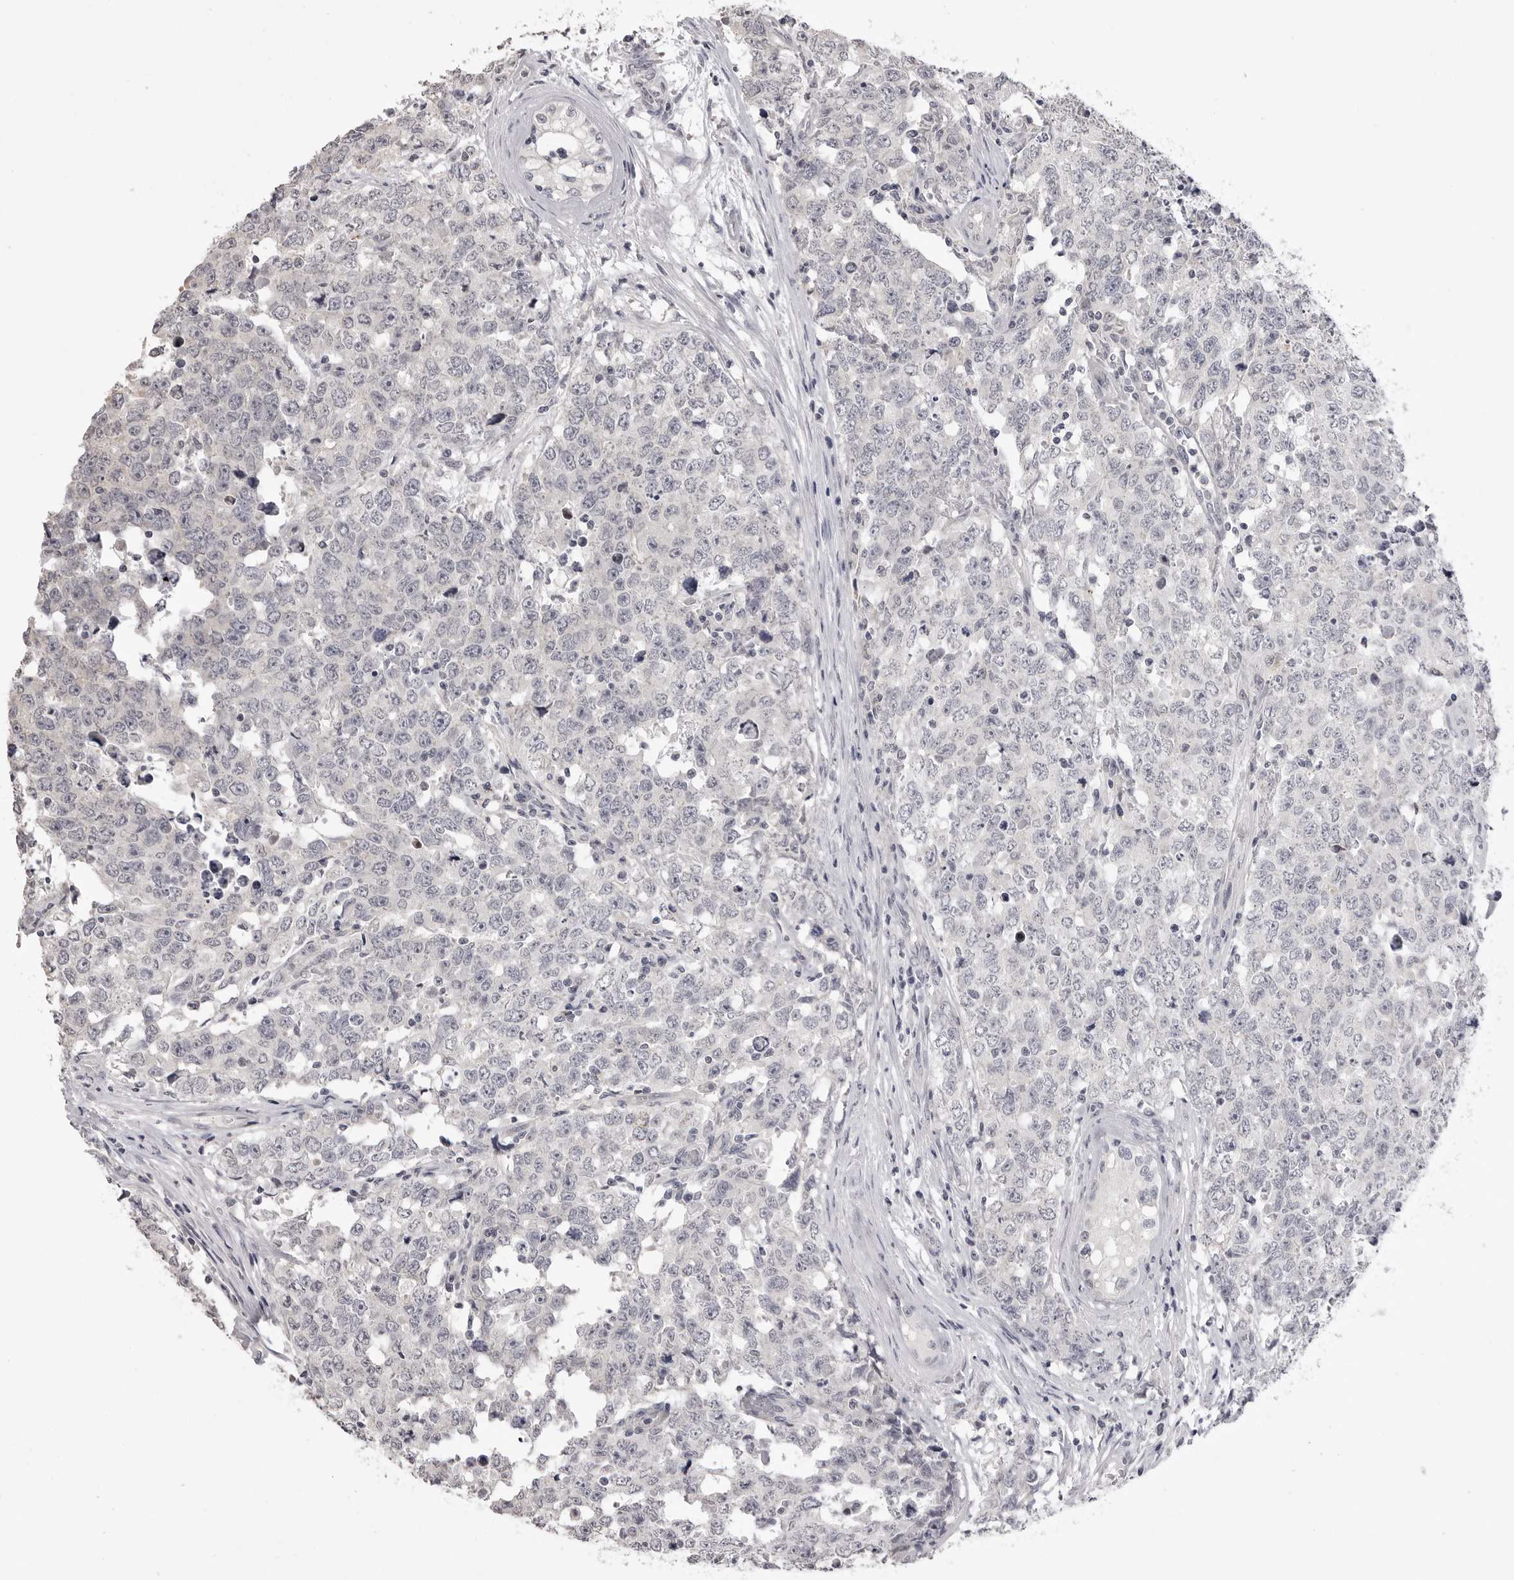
{"staining": {"intensity": "negative", "quantity": "none", "location": "none"}, "tissue": "testis cancer", "cell_type": "Tumor cells", "image_type": "cancer", "snomed": [{"axis": "morphology", "description": "Carcinoma, Embryonal, NOS"}, {"axis": "topography", "description": "Testis"}], "caption": "This is a photomicrograph of immunohistochemistry (IHC) staining of testis embryonal carcinoma, which shows no staining in tumor cells. The staining was performed using DAB (3,3'-diaminobenzidine) to visualize the protein expression in brown, while the nuclei were stained in blue with hematoxylin (Magnification: 20x).", "gene": "GPN2", "patient": {"sex": "male", "age": 28}}